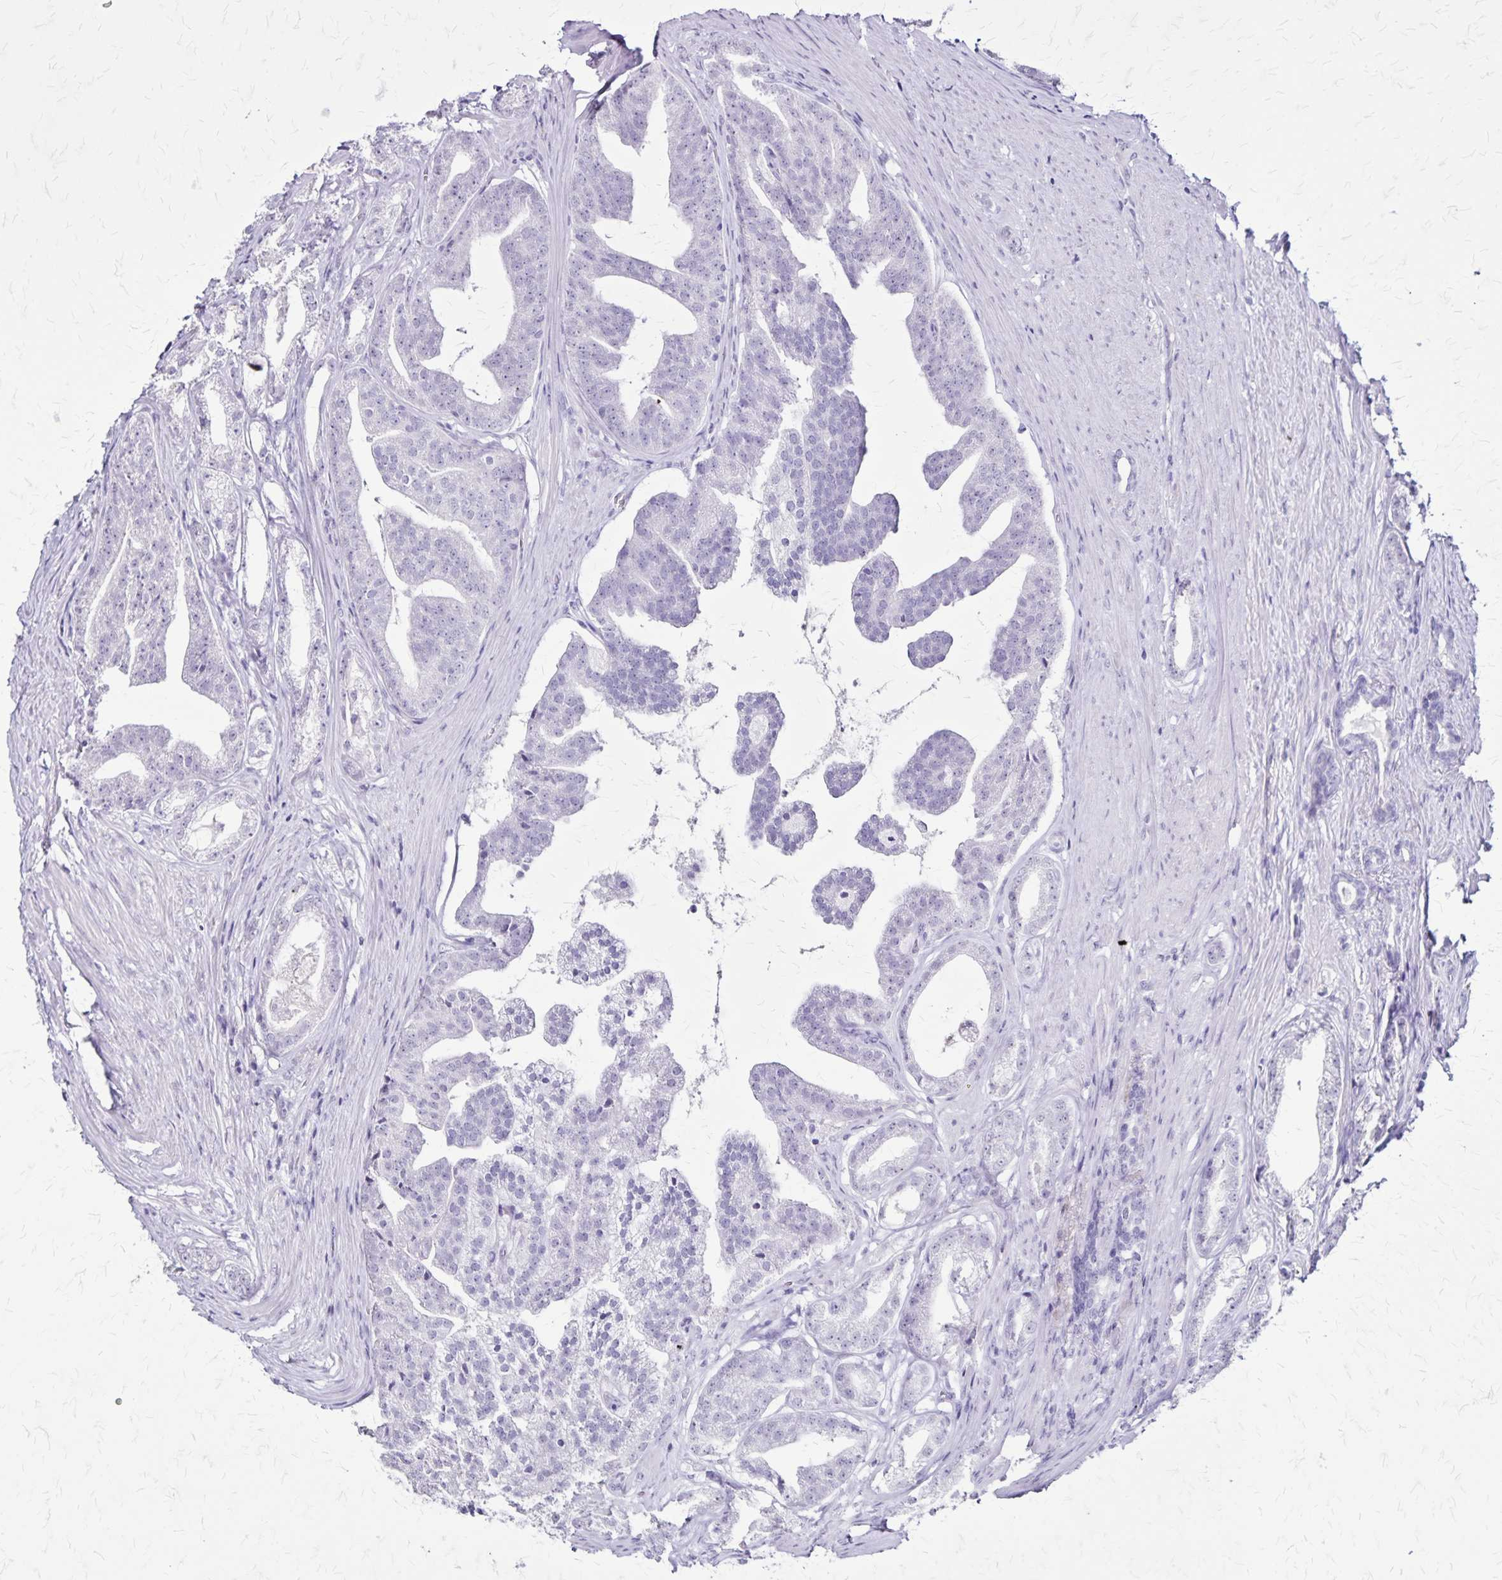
{"staining": {"intensity": "negative", "quantity": "none", "location": "none"}, "tissue": "prostate cancer", "cell_type": "Tumor cells", "image_type": "cancer", "snomed": [{"axis": "morphology", "description": "Adenocarcinoma, Low grade"}, {"axis": "topography", "description": "Prostate"}], "caption": "A high-resolution histopathology image shows immunohistochemistry (IHC) staining of low-grade adenocarcinoma (prostate), which shows no significant expression in tumor cells. Nuclei are stained in blue.", "gene": "KRT2", "patient": {"sex": "male", "age": 65}}